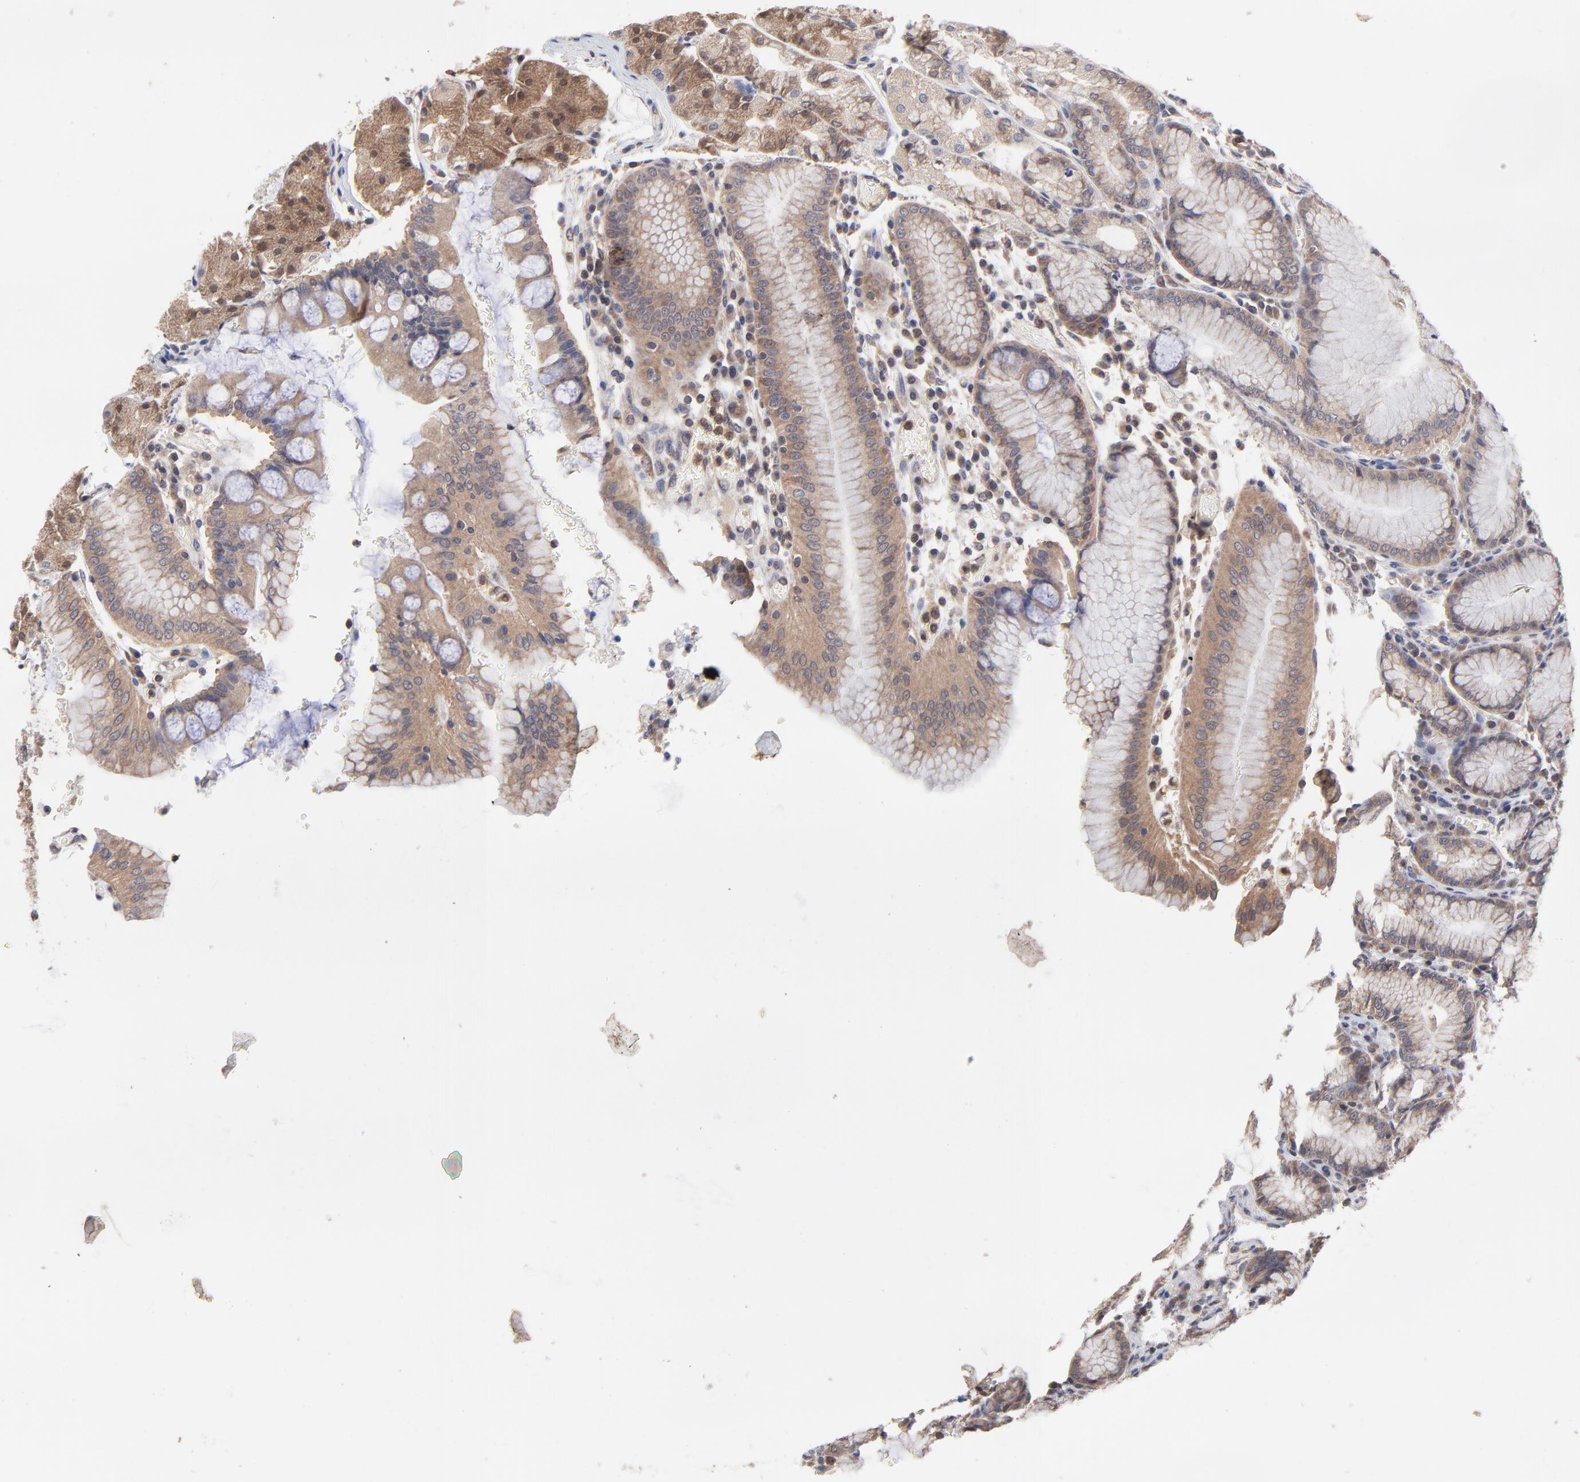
{"staining": {"intensity": "moderate", "quantity": ">75%", "location": "cytoplasmic/membranous"}, "tissue": "stomach", "cell_type": "Glandular cells", "image_type": "normal", "snomed": [{"axis": "morphology", "description": "Normal tissue, NOS"}, {"axis": "topography", "description": "Stomach, lower"}], "caption": "Moderate cytoplasmic/membranous protein staining is present in approximately >75% of glandular cells in stomach.", "gene": "PCMT1", "patient": {"sex": "female", "age": 73}}